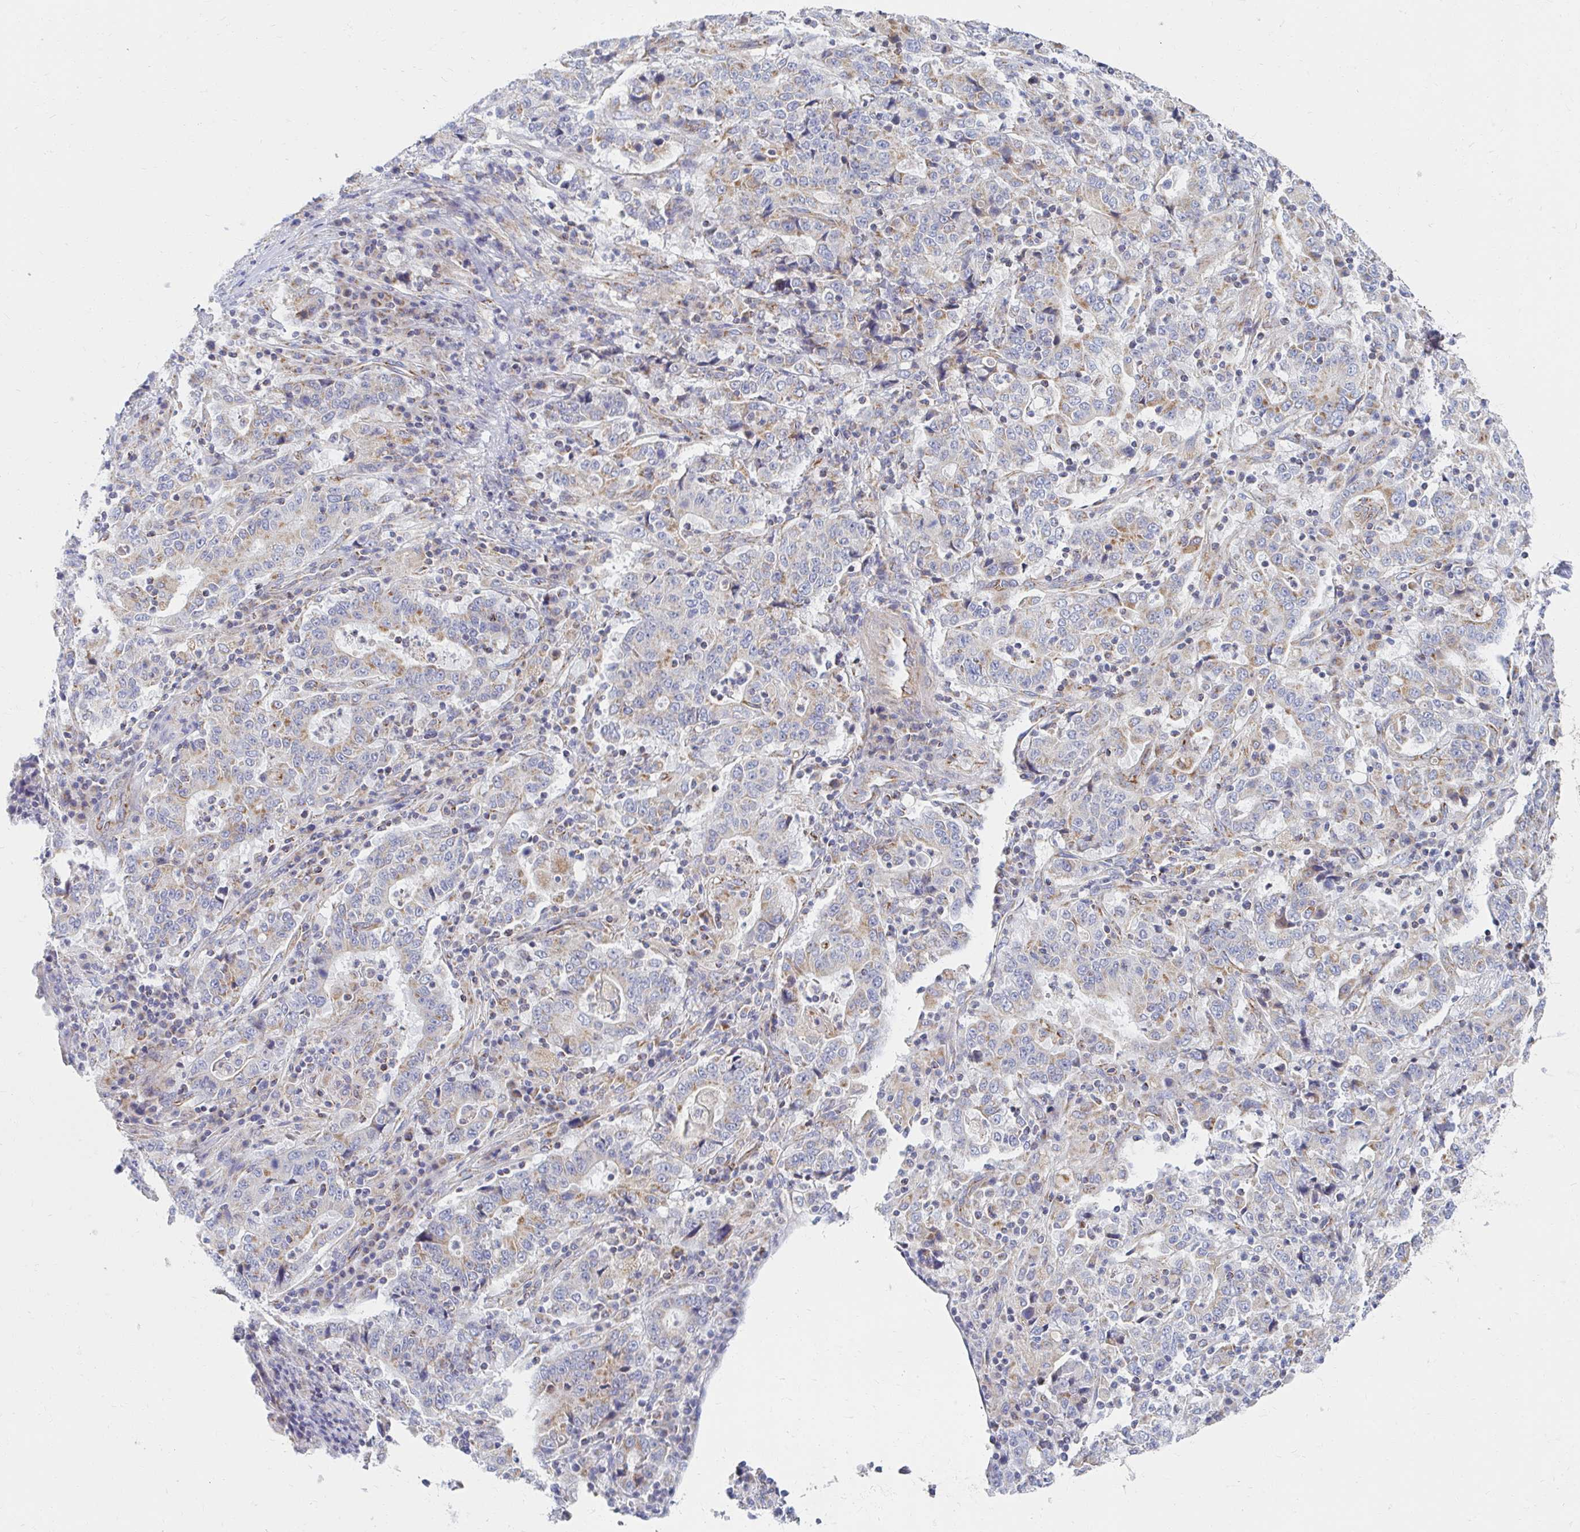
{"staining": {"intensity": "weak", "quantity": "<25%", "location": "cytoplasmic/membranous"}, "tissue": "stomach cancer", "cell_type": "Tumor cells", "image_type": "cancer", "snomed": [{"axis": "morphology", "description": "Normal tissue, NOS"}, {"axis": "morphology", "description": "Adenocarcinoma, NOS"}, {"axis": "topography", "description": "Stomach, upper"}, {"axis": "topography", "description": "Stomach"}], "caption": "Immunohistochemical staining of stomach cancer exhibits no significant positivity in tumor cells.", "gene": "MAVS", "patient": {"sex": "male", "age": 59}}